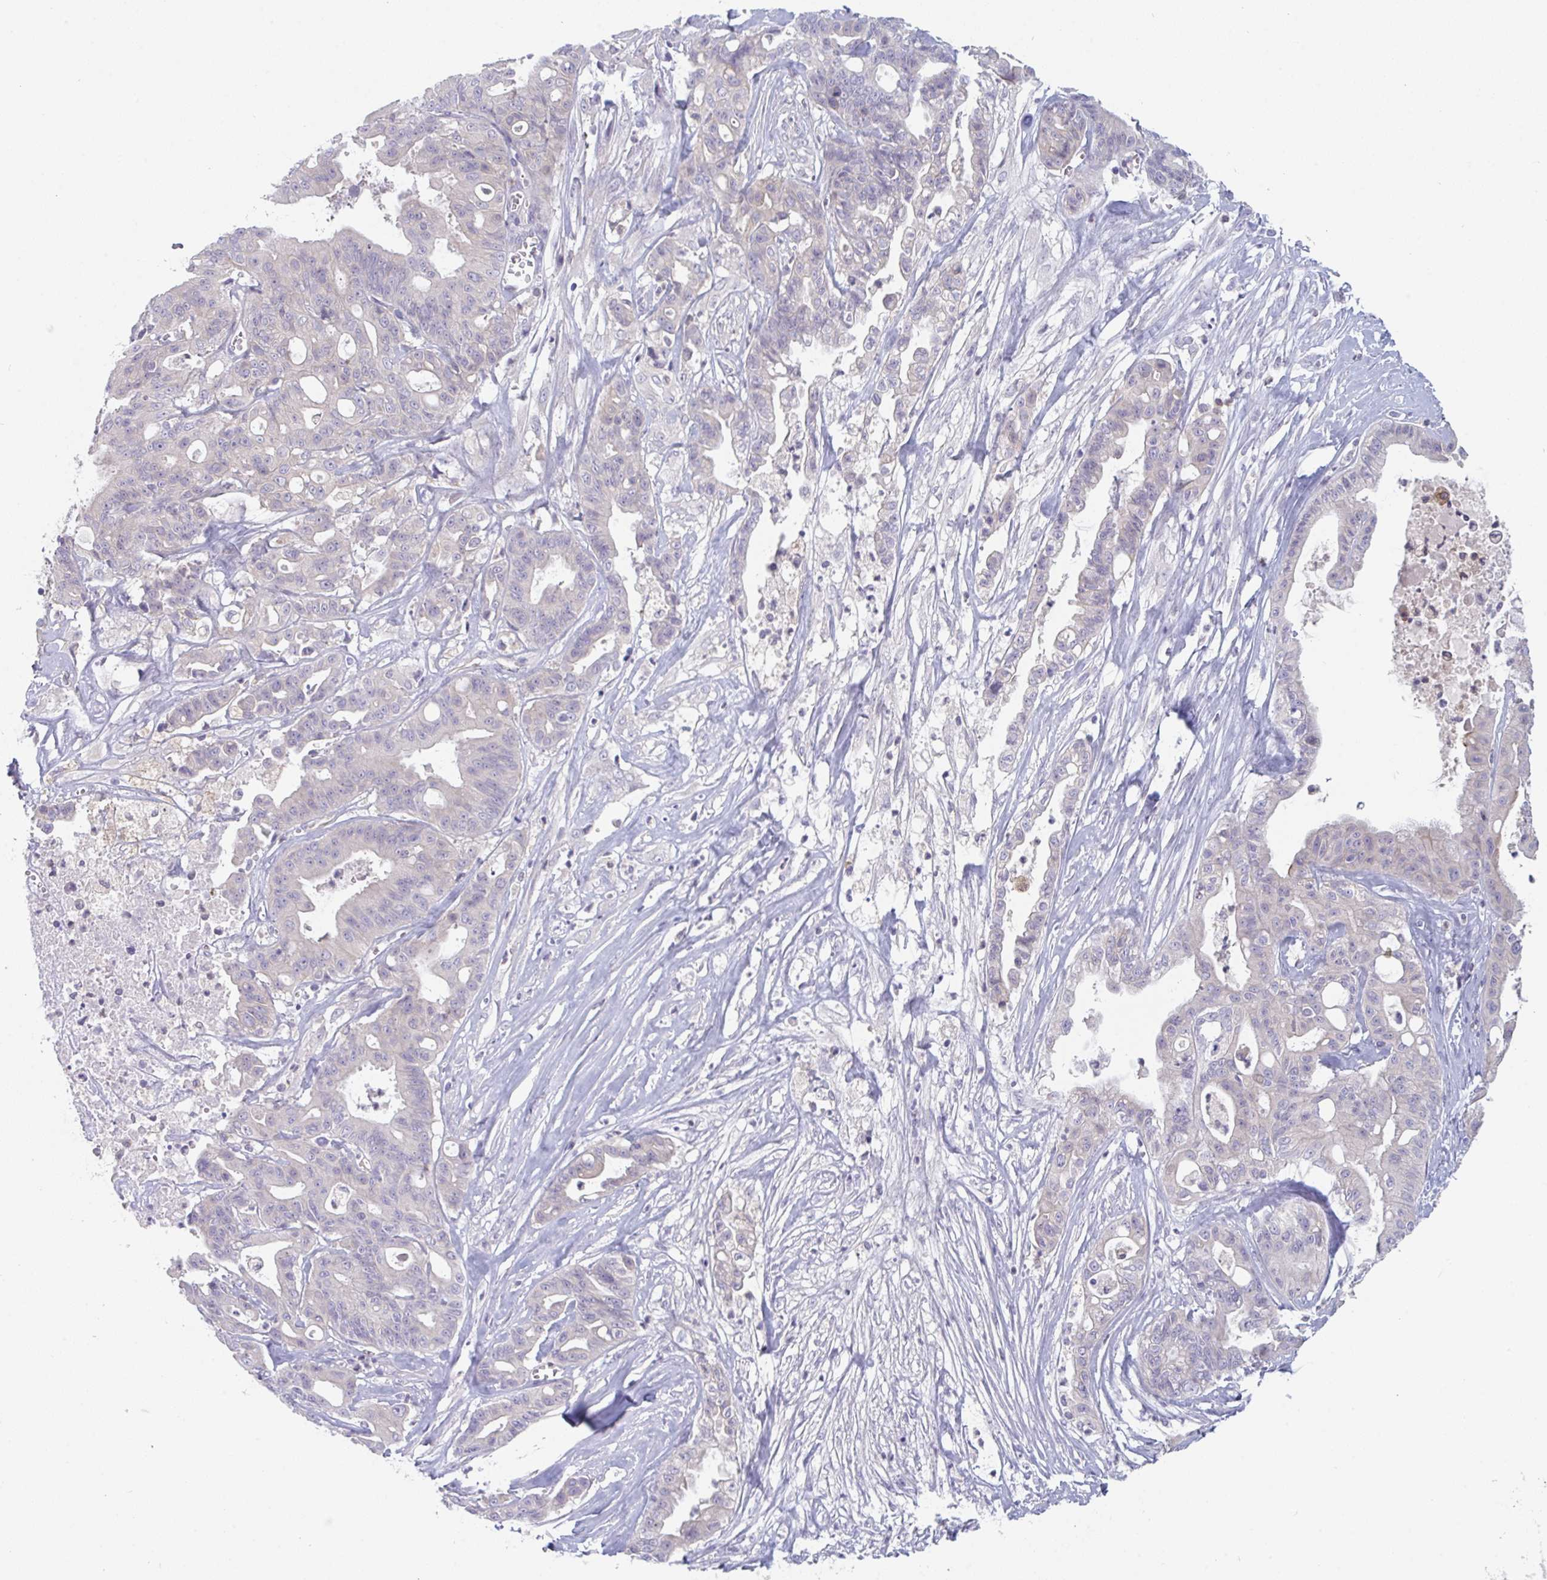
{"staining": {"intensity": "negative", "quantity": "none", "location": "none"}, "tissue": "ovarian cancer", "cell_type": "Tumor cells", "image_type": "cancer", "snomed": [{"axis": "morphology", "description": "Cystadenocarcinoma, mucinous, NOS"}, {"axis": "topography", "description": "Ovary"}], "caption": "This photomicrograph is of ovarian cancer stained with immunohistochemistry (IHC) to label a protein in brown with the nuclei are counter-stained blue. There is no staining in tumor cells. (DAB immunohistochemistry, high magnification).", "gene": "PTPRD", "patient": {"sex": "female", "age": 70}}